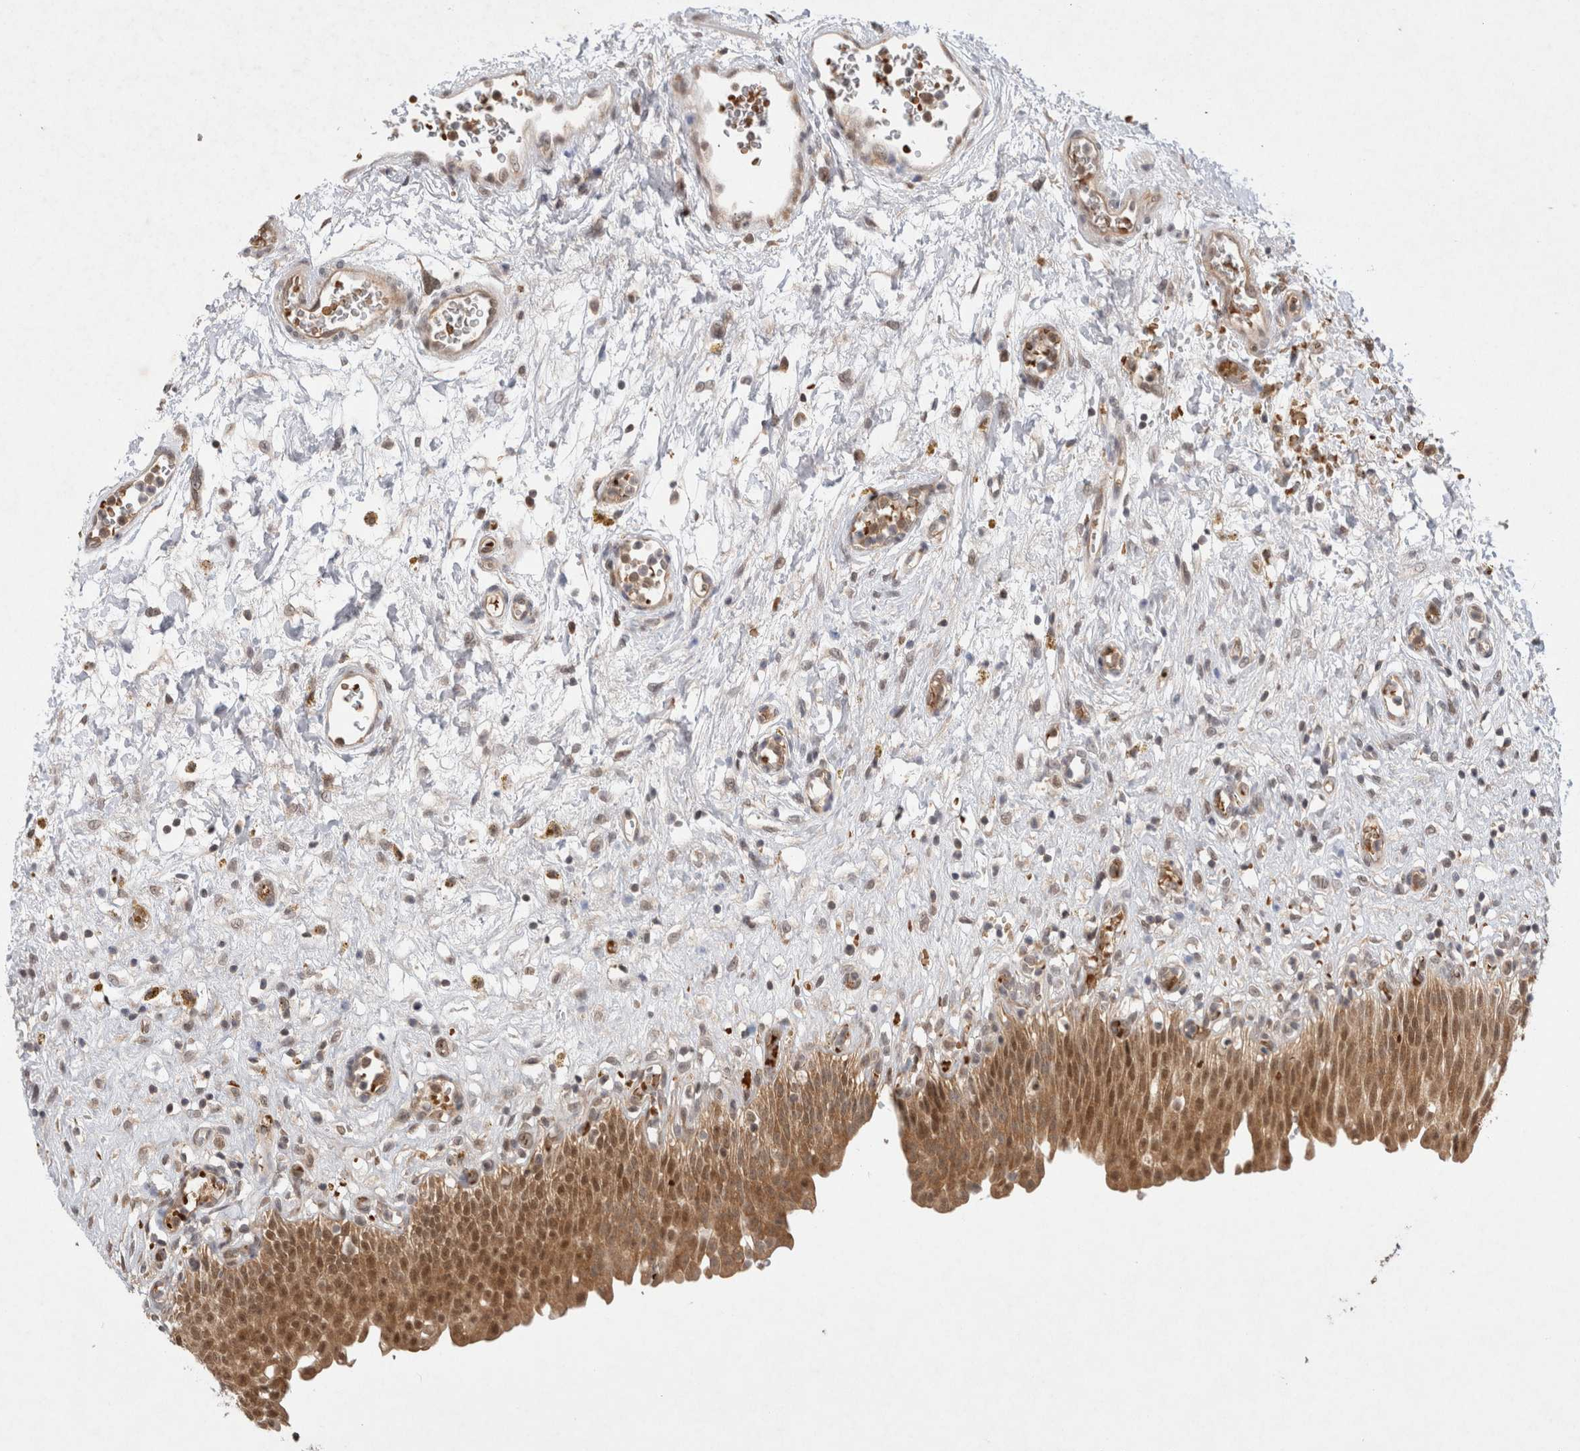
{"staining": {"intensity": "moderate", "quantity": ">75%", "location": "cytoplasmic/membranous,nuclear"}, "tissue": "urinary bladder", "cell_type": "Urothelial cells", "image_type": "normal", "snomed": [{"axis": "morphology", "description": "Urothelial carcinoma, High grade"}, {"axis": "topography", "description": "Urinary bladder"}], "caption": "High-magnification brightfield microscopy of benign urinary bladder stained with DAB (brown) and counterstained with hematoxylin (blue). urothelial cells exhibit moderate cytoplasmic/membranous,nuclear staining is appreciated in approximately>75% of cells.", "gene": "EIF3E", "patient": {"sex": "male", "age": 46}}